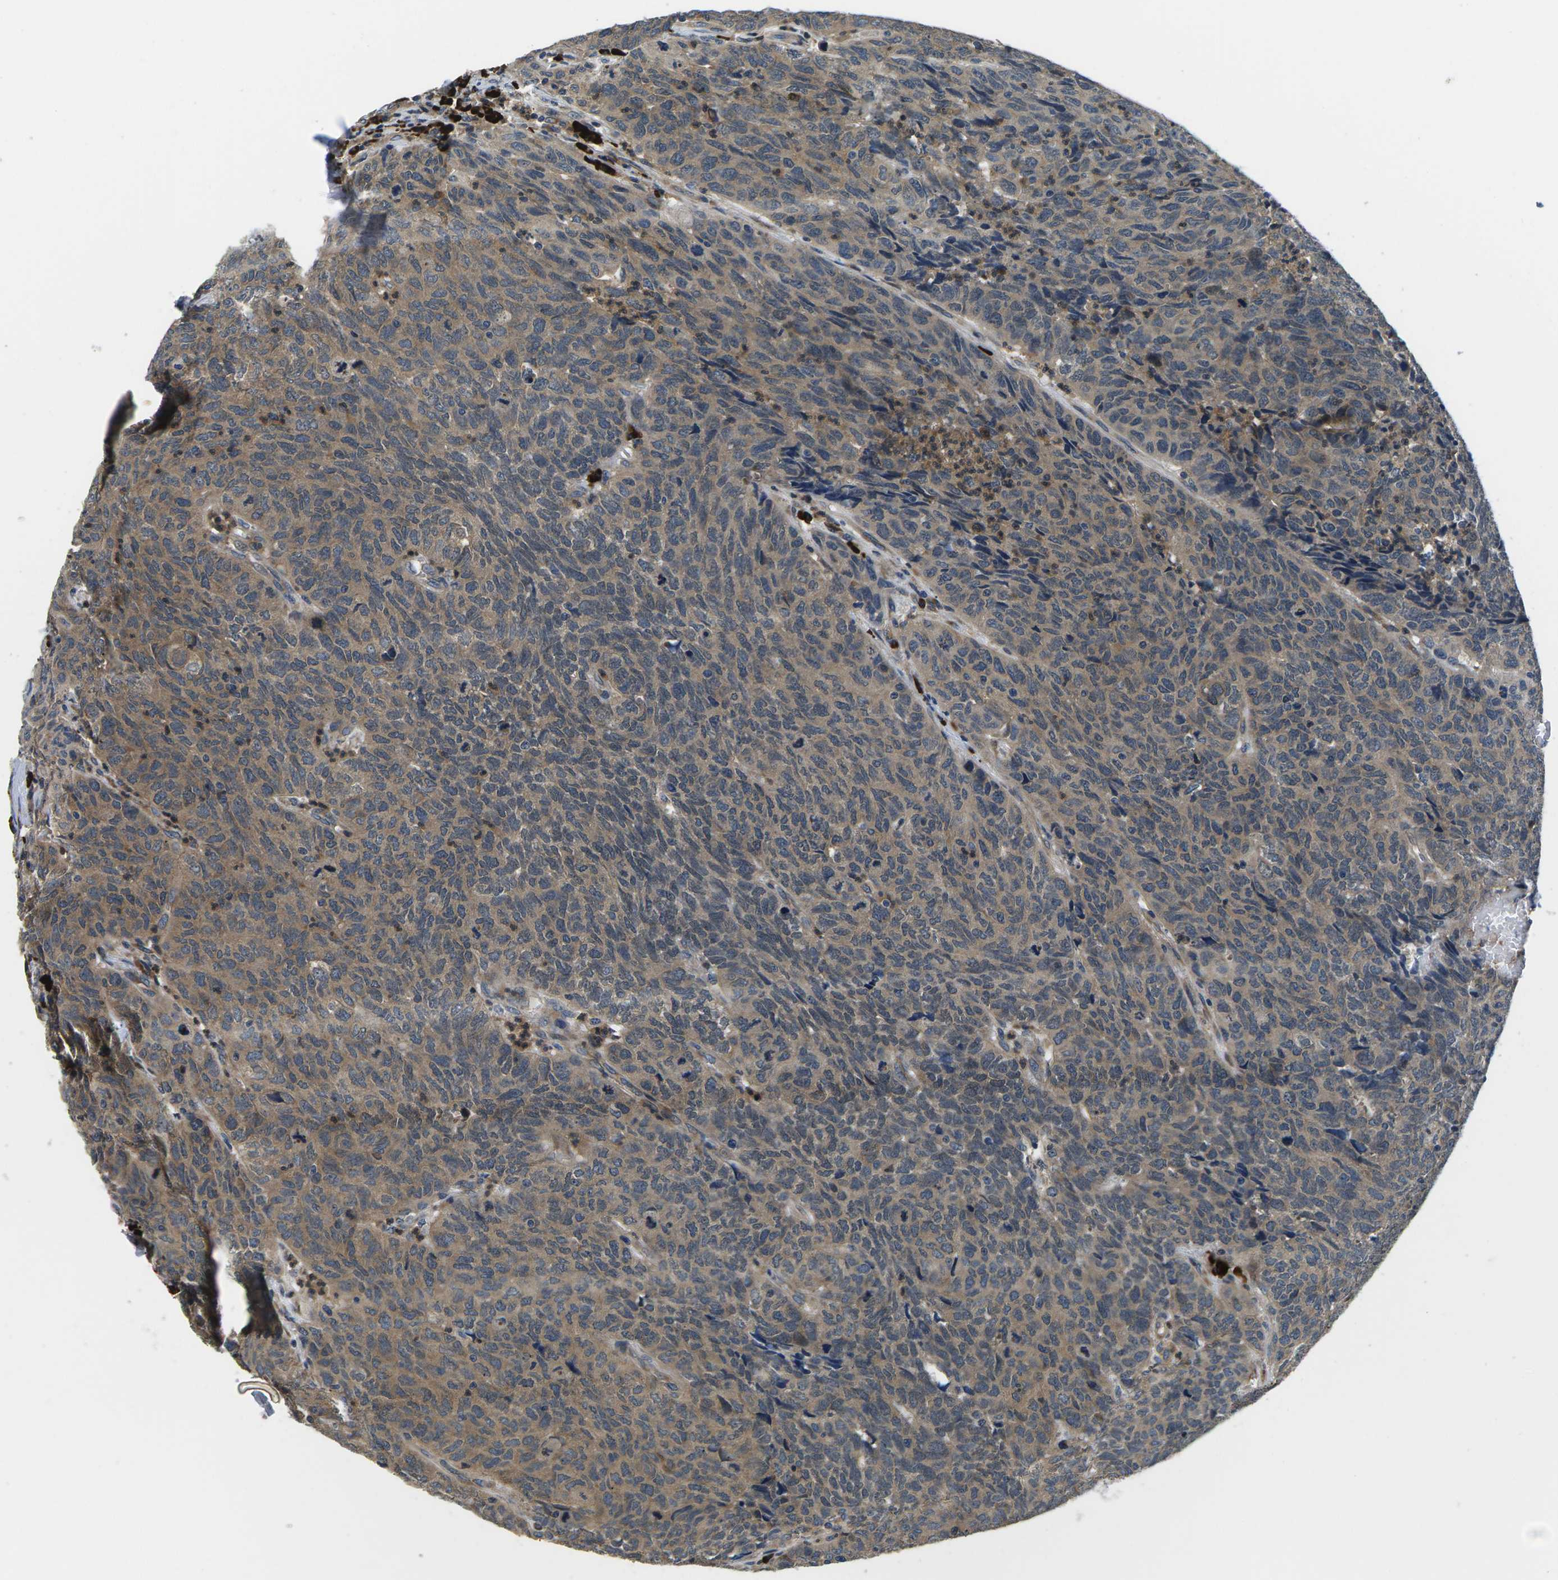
{"staining": {"intensity": "moderate", "quantity": ">75%", "location": "cytoplasmic/membranous"}, "tissue": "head and neck cancer", "cell_type": "Tumor cells", "image_type": "cancer", "snomed": [{"axis": "morphology", "description": "Squamous cell carcinoma, NOS"}, {"axis": "topography", "description": "Head-Neck"}], "caption": "Tumor cells demonstrate medium levels of moderate cytoplasmic/membranous positivity in approximately >75% of cells in head and neck cancer (squamous cell carcinoma).", "gene": "PLCE1", "patient": {"sex": "male", "age": 66}}